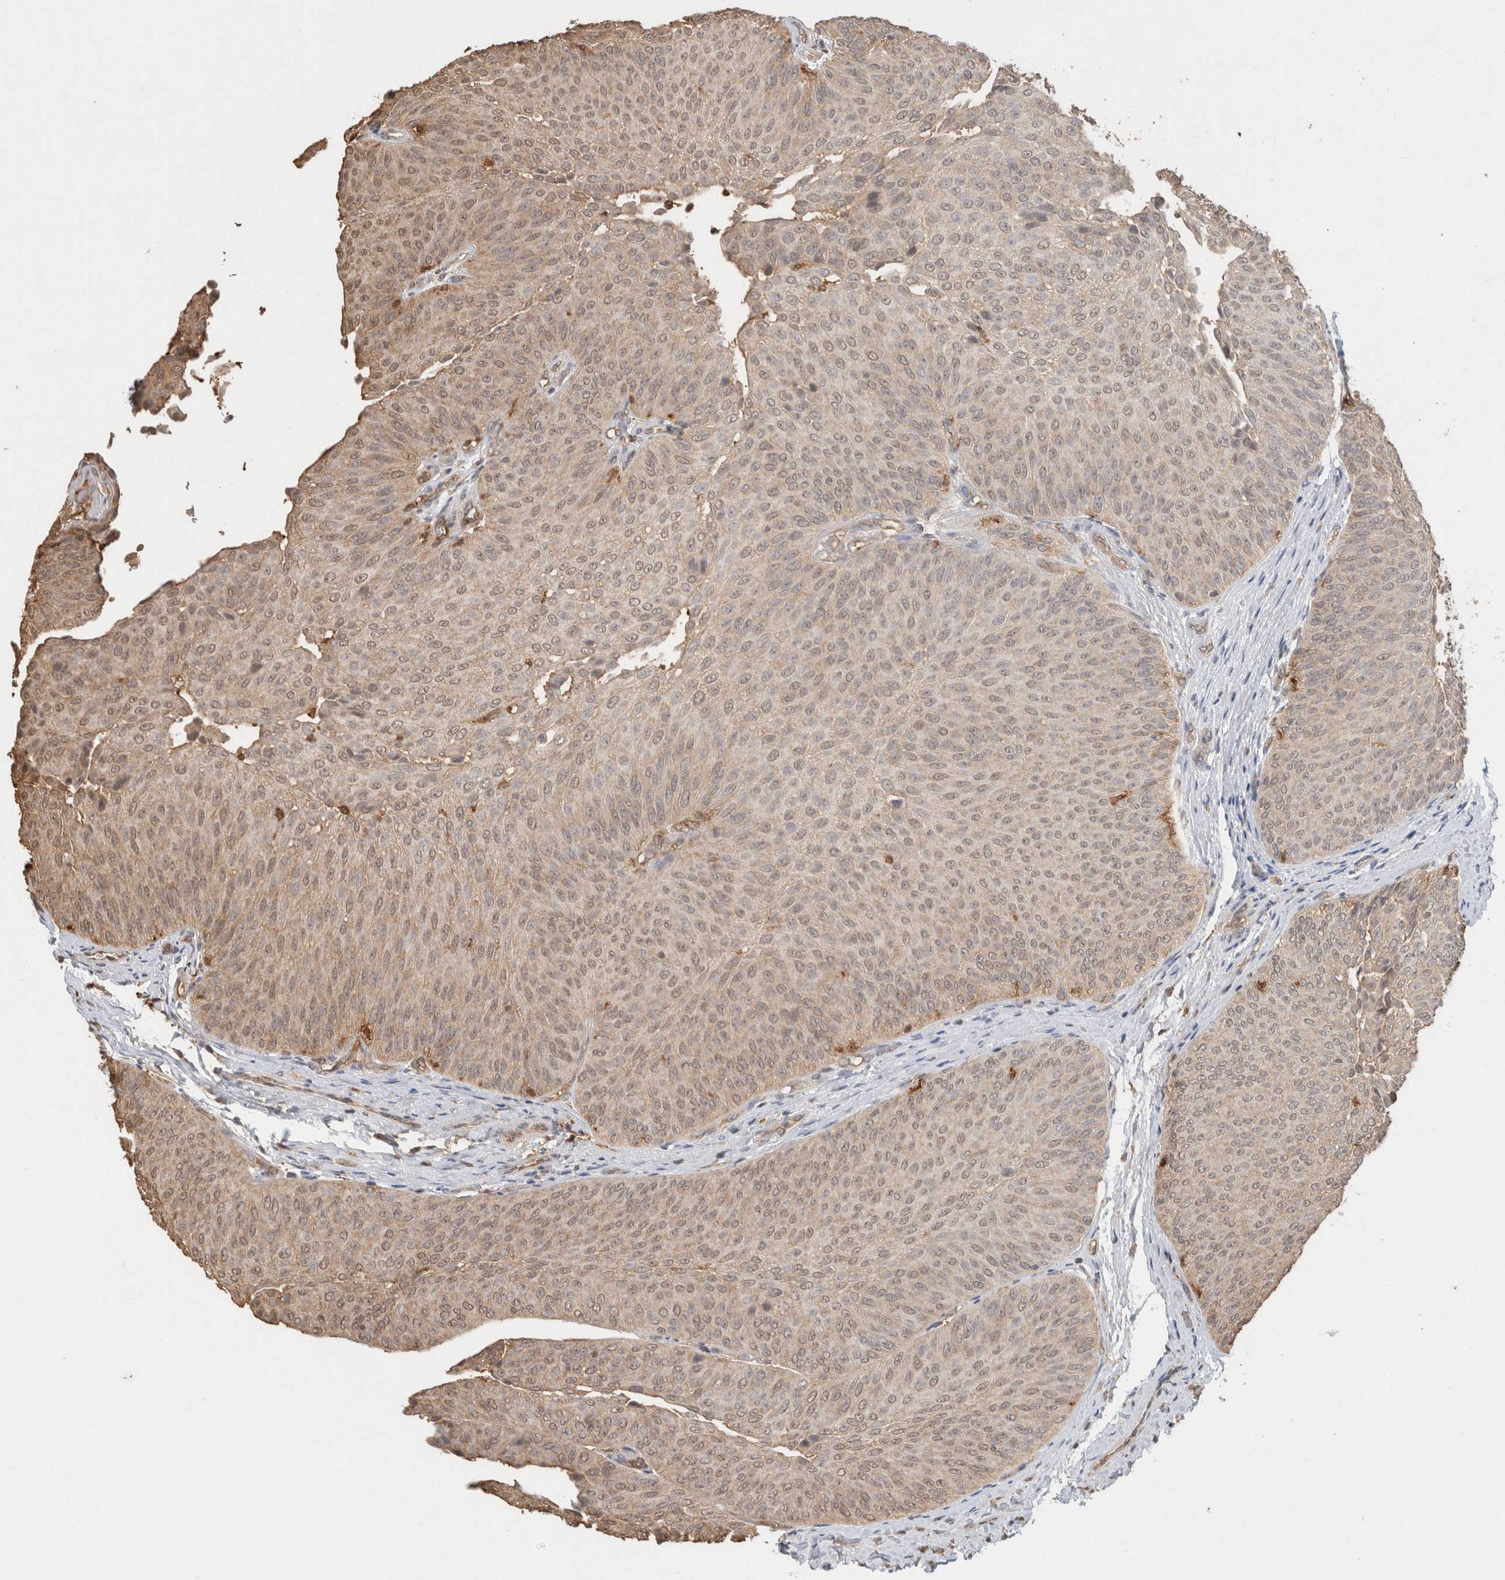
{"staining": {"intensity": "weak", "quantity": ">75%", "location": "nuclear"}, "tissue": "urothelial cancer", "cell_type": "Tumor cells", "image_type": "cancer", "snomed": [{"axis": "morphology", "description": "Urothelial carcinoma, Low grade"}, {"axis": "topography", "description": "Urinary bladder"}], "caption": "DAB immunohistochemical staining of human low-grade urothelial carcinoma exhibits weak nuclear protein staining in about >75% of tumor cells.", "gene": "YWHAH", "patient": {"sex": "female", "age": 60}}